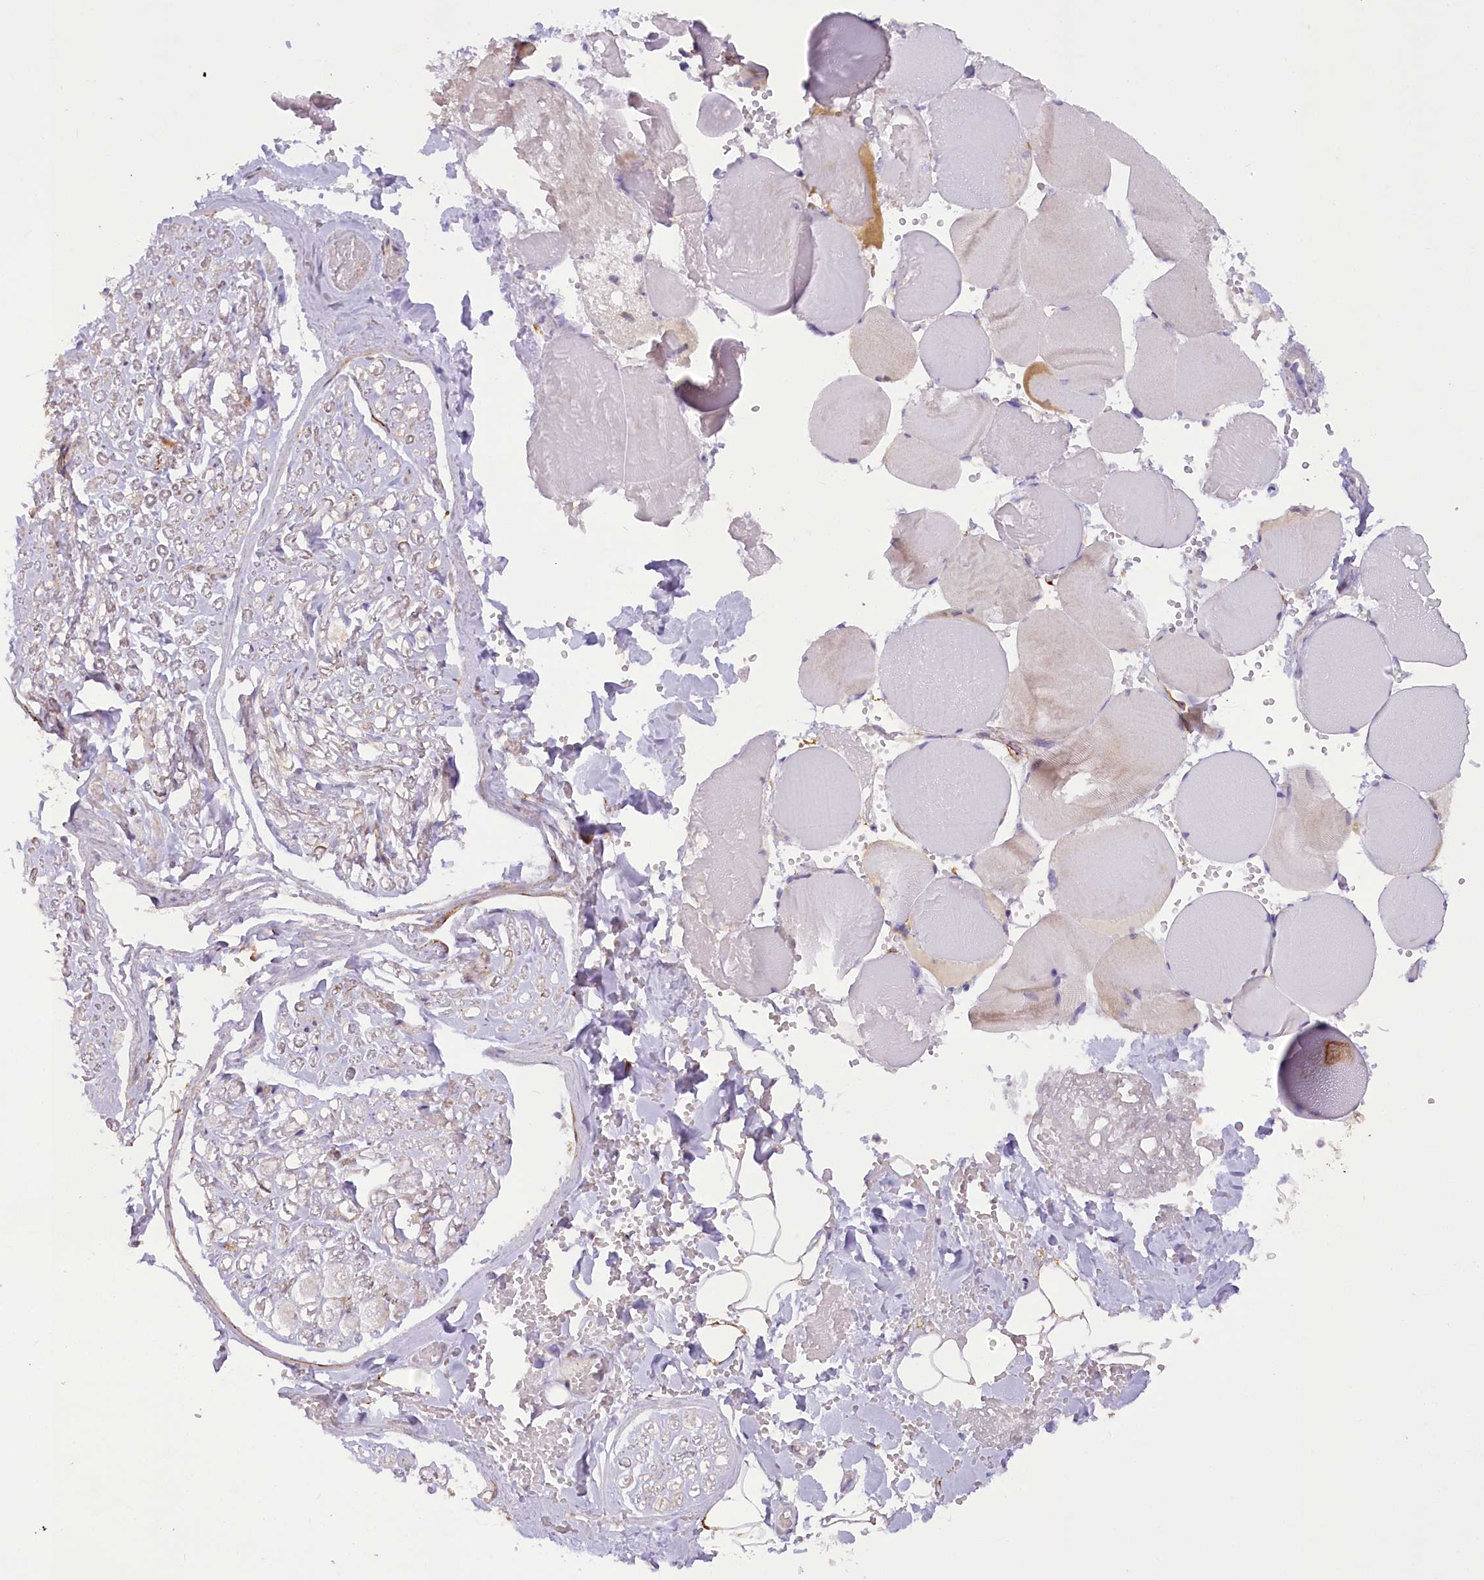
{"staining": {"intensity": "moderate", "quantity": "25%-75%", "location": "cytoplasmic/membranous"}, "tissue": "adipose tissue", "cell_type": "Adipocytes", "image_type": "normal", "snomed": [{"axis": "morphology", "description": "Normal tissue, NOS"}, {"axis": "topography", "description": "Skeletal muscle"}, {"axis": "topography", "description": "Peripheral nerve tissue"}], "caption": "Benign adipose tissue displays moderate cytoplasmic/membranous expression in approximately 25%-75% of adipocytes.", "gene": "NCKAP5", "patient": {"sex": "female", "age": 55}}